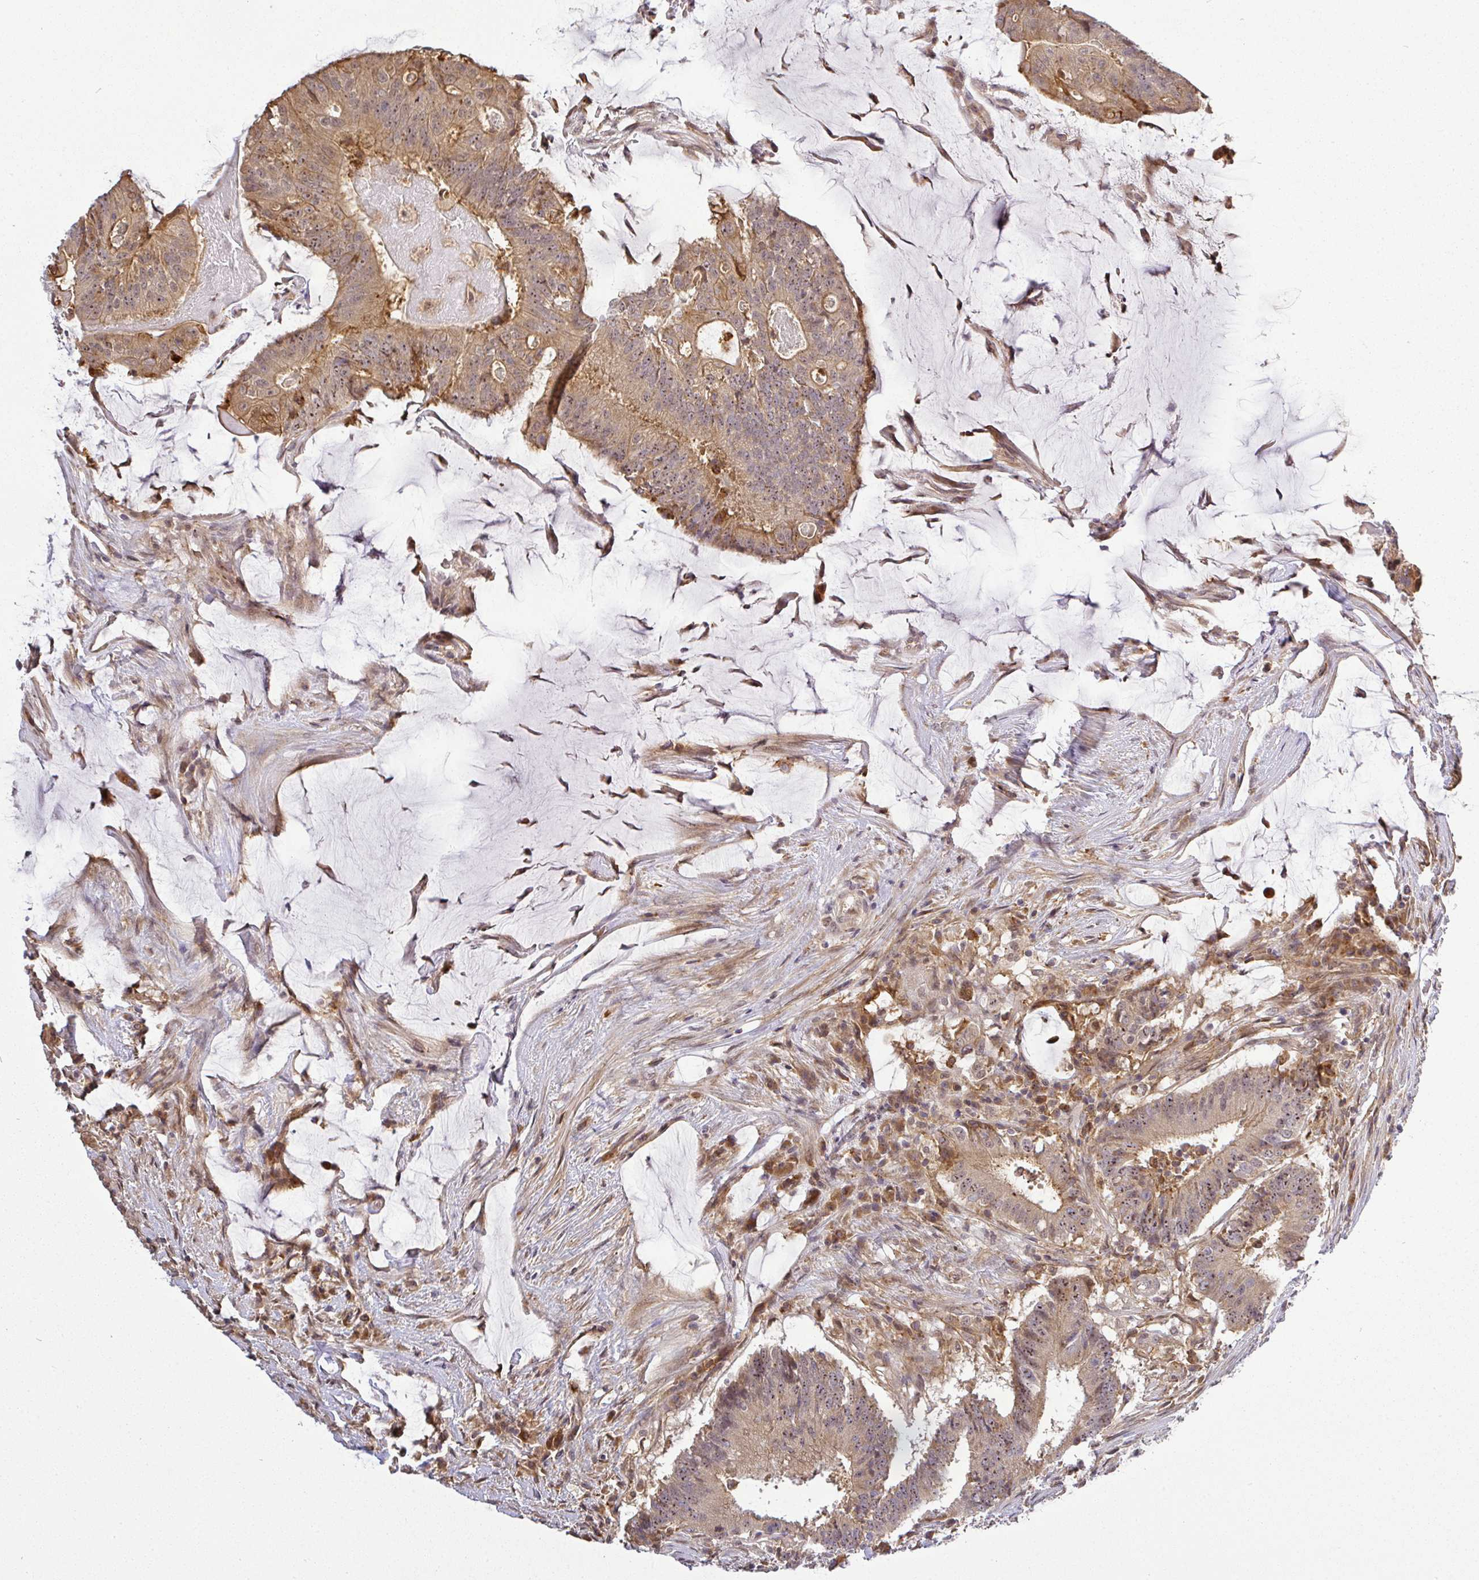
{"staining": {"intensity": "moderate", "quantity": ">75%", "location": "cytoplasmic/membranous"}, "tissue": "colorectal cancer", "cell_type": "Tumor cells", "image_type": "cancer", "snomed": [{"axis": "morphology", "description": "Adenocarcinoma, NOS"}, {"axis": "topography", "description": "Colon"}], "caption": "Protein staining displays moderate cytoplasmic/membranous staining in approximately >75% of tumor cells in colorectal cancer (adenocarcinoma).", "gene": "FAM153A", "patient": {"sex": "female", "age": 43}}